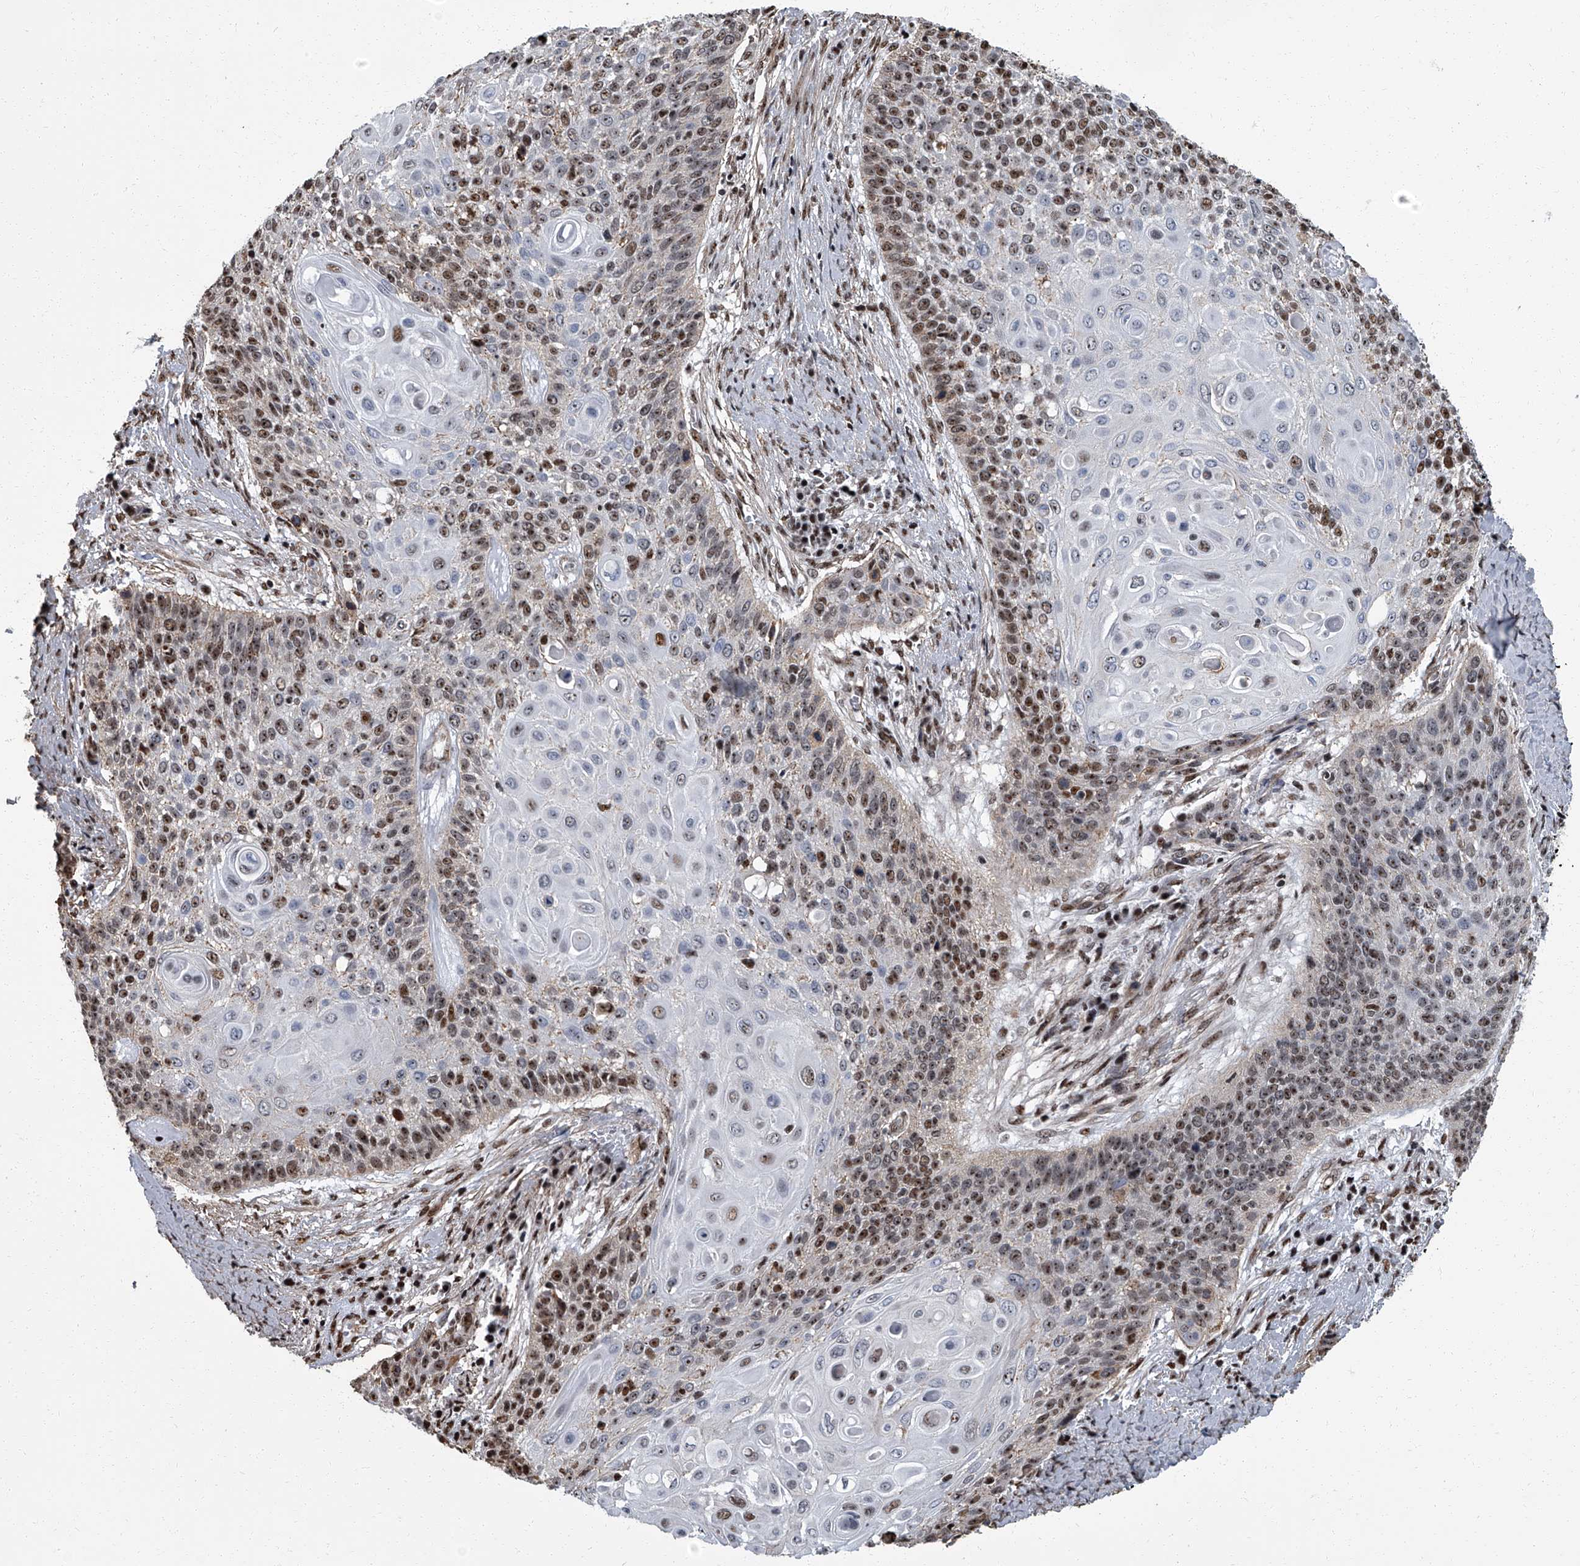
{"staining": {"intensity": "moderate", "quantity": "25%-75%", "location": "nuclear"}, "tissue": "cervical cancer", "cell_type": "Tumor cells", "image_type": "cancer", "snomed": [{"axis": "morphology", "description": "Squamous cell carcinoma, NOS"}, {"axis": "topography", "description": "Cervix"}], "caption": "Immunohistochemical staining of cervical squamous cell carcinoma demonstrates medium levels of moderate nuclear protein expression in approximately 25%-75% of tumor cells. (Stains: DAB (3,3'-diaminobenzidine) in brown, nuclei in blue, Microscopy: brightfield microscopy at high magnification).", "gene": "ZNF518B", "patient": {"sex": "female", "age": 39}}